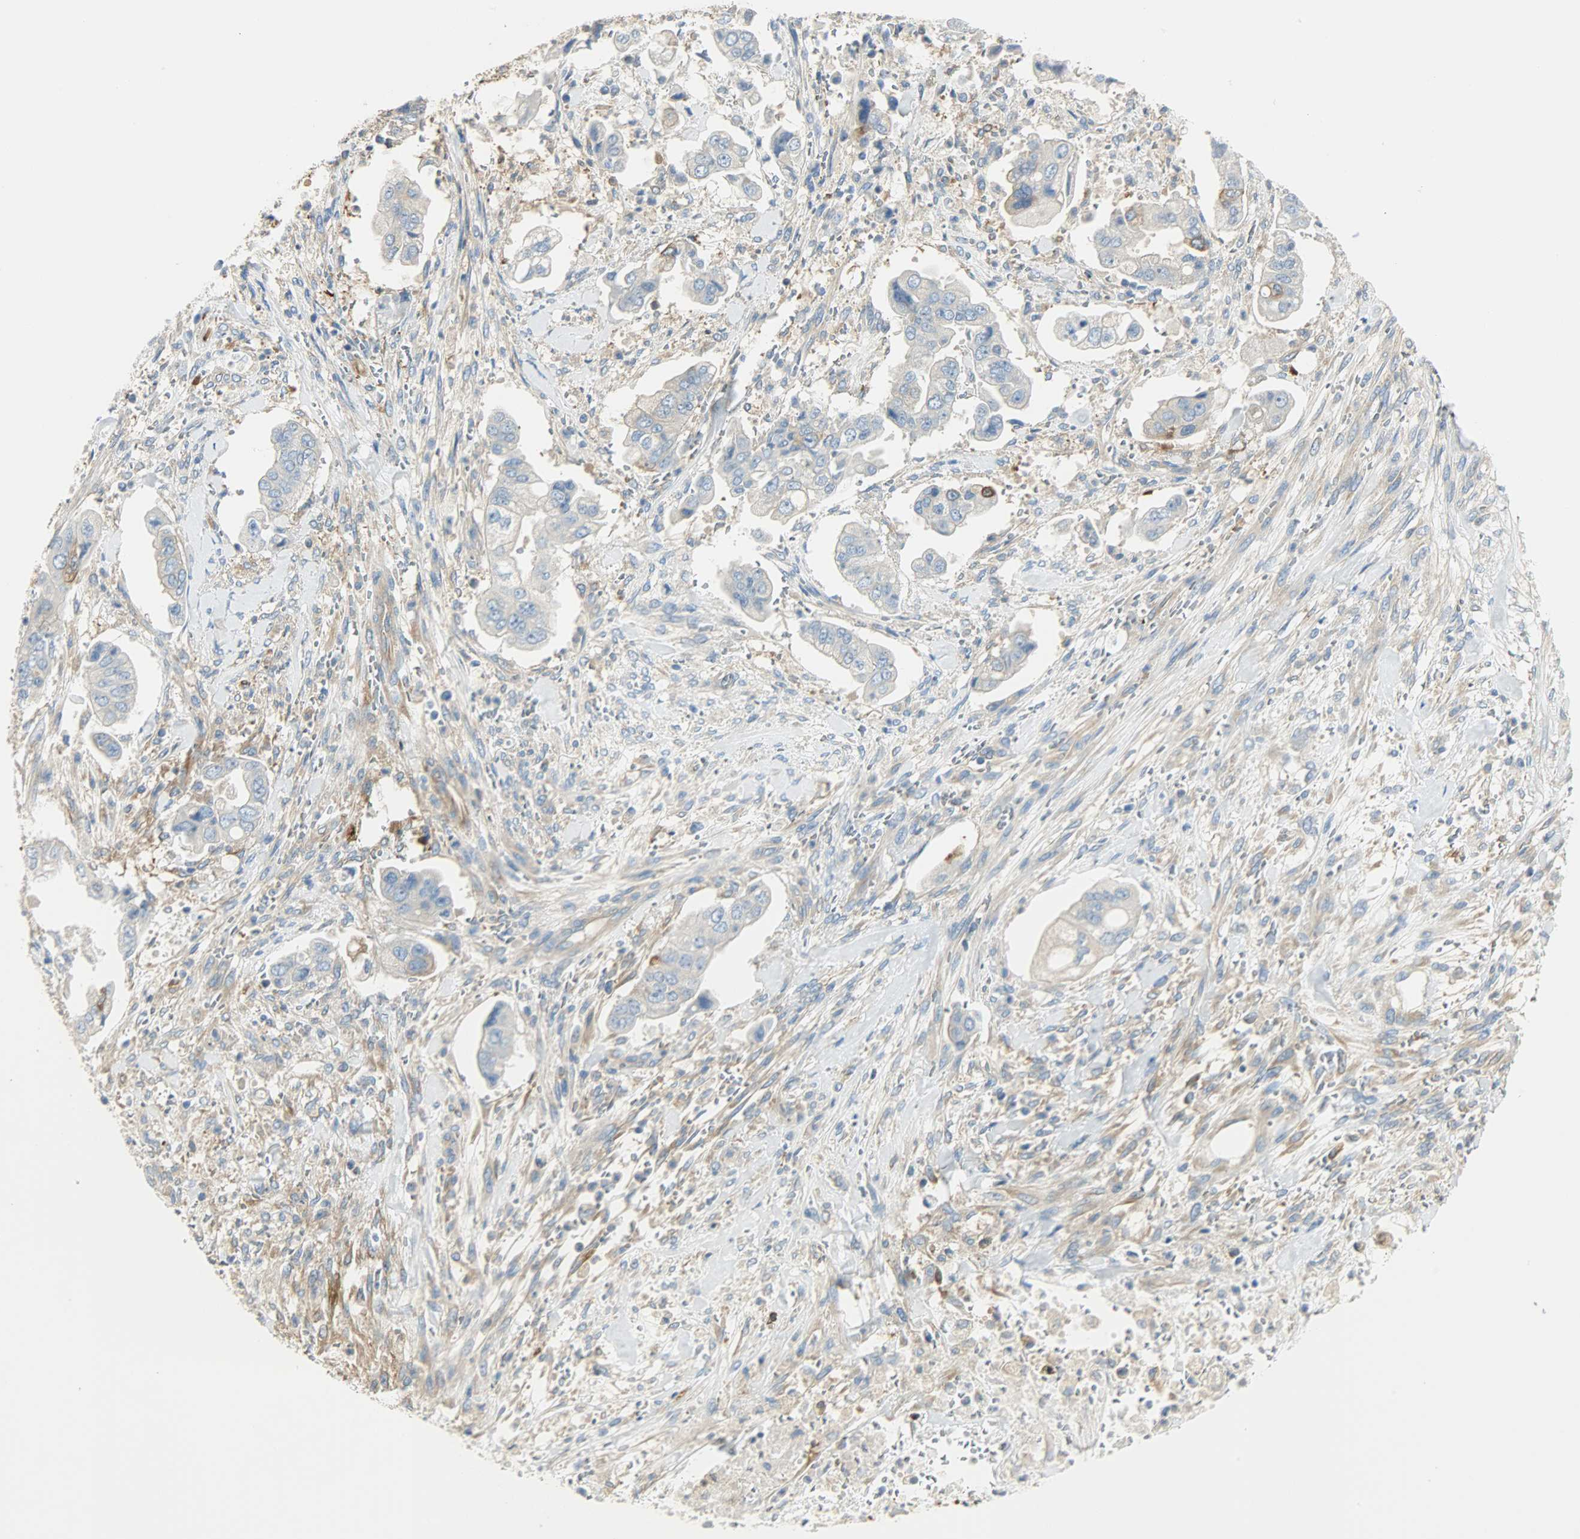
{"staining": {"intensity": "moderate", "quantity": "<25%", "location": "cytoplasmic/membranous"}, "tissue": "stomach cancer", "cell_type": "Tumor cells", "image_type": "cancer", "snomed": [{"axis": "morphology", "description": "Adenocarcinoma, NOS"}, {"axis": "topography", "description": "Stomach"}], "caption": "A micrograph of adenocarcinoma (stomach) stained for a protein shows moderate cytoplasmic/membranous brown staining in tumor cells. (DAB IHC with brightfield microscopy, high magnification).", "gene": "WARS1", "patient": {"sex": "male", "age": 62}}